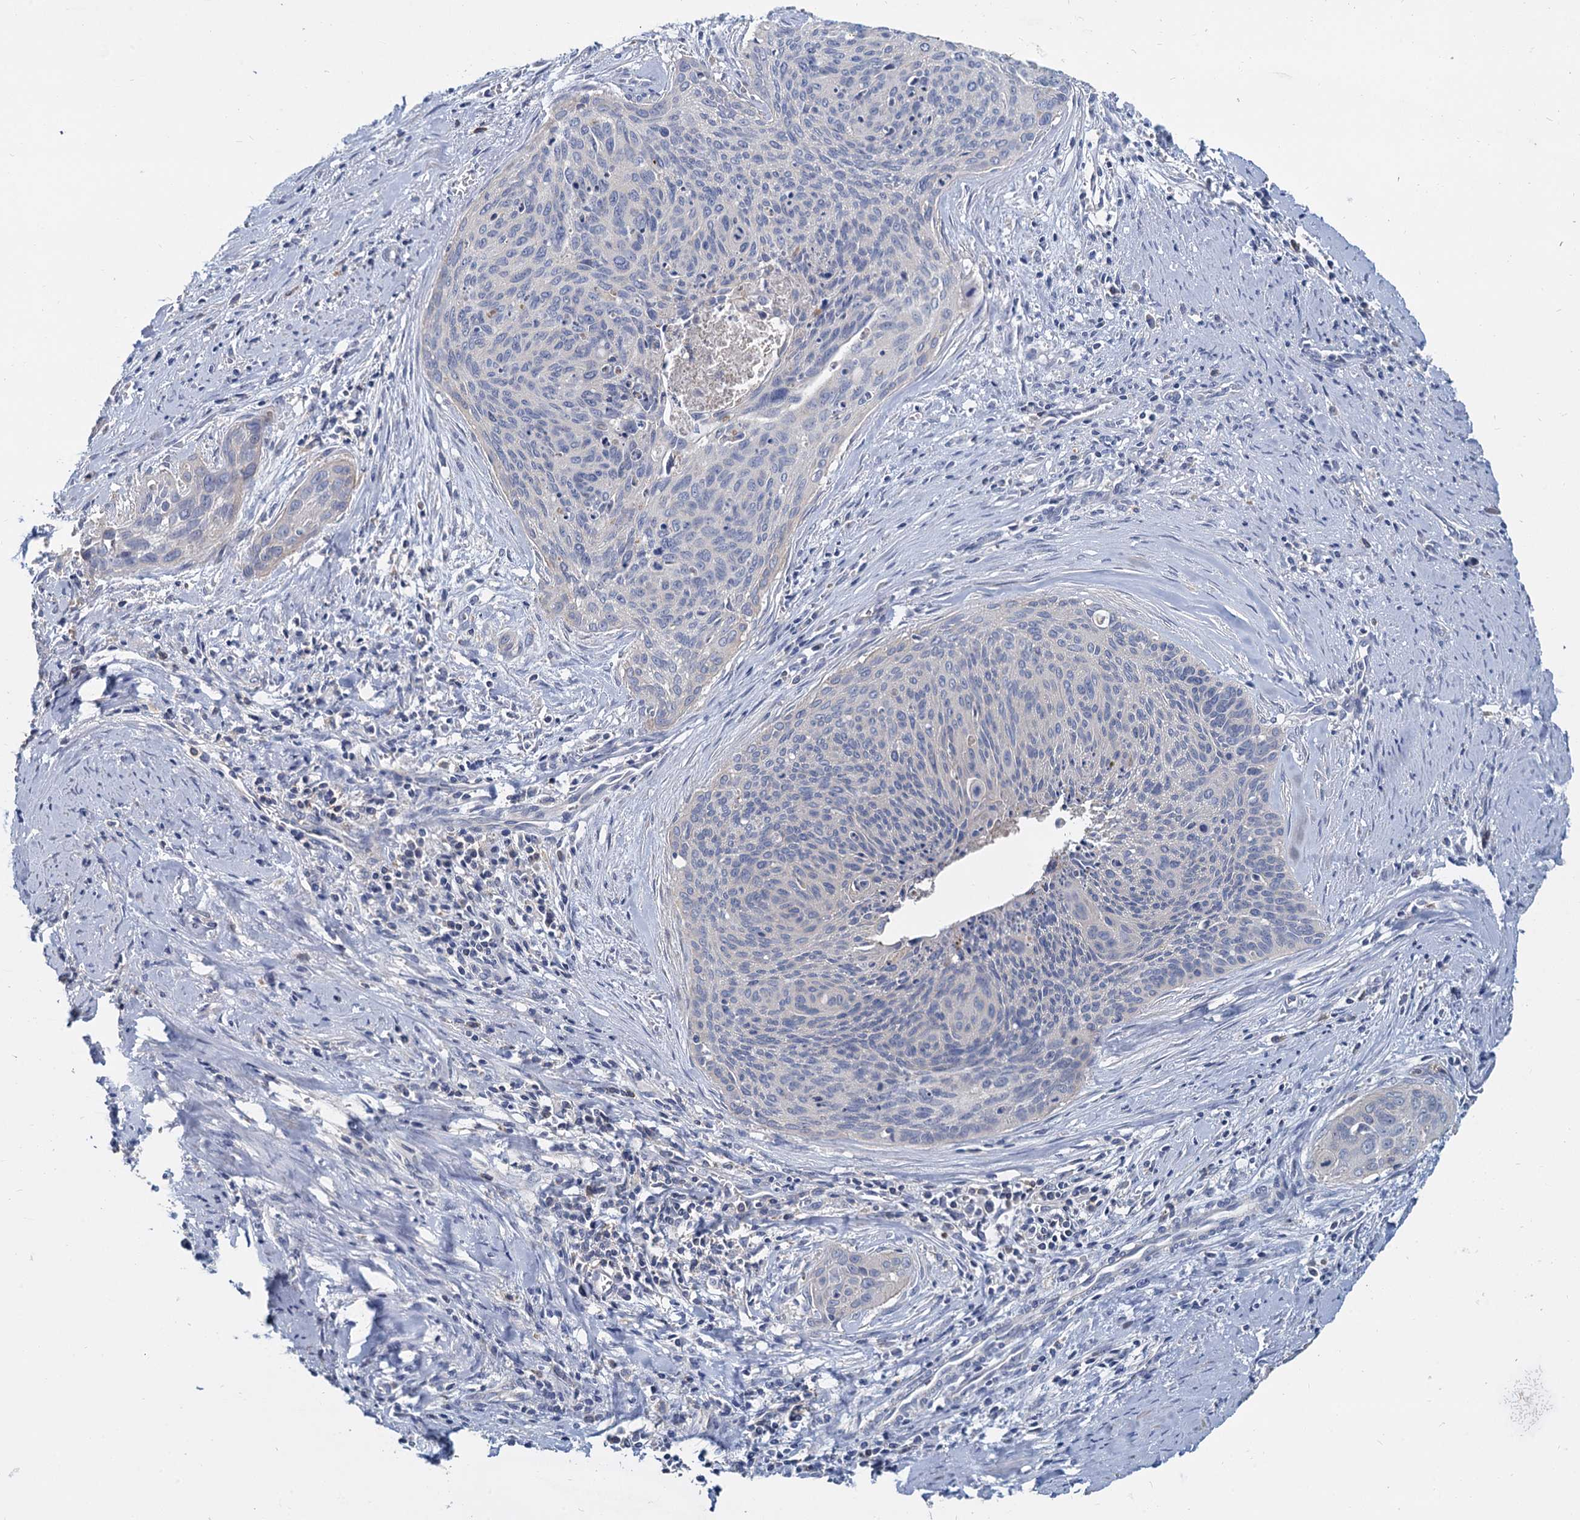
{"staining": {"intensity": "negative", "quantity": "none", "location": "none"}, "tissue": "cervical cancer", "cell_type": "Tumor cells", "image_type": "cancer", "snomed": [{"axis": "morphology", "description": "Squamous cell carcinoma, NOS"}, {"axis": "topography", "description": "Cervix"}], "caption": "This micrograph is of cervical squamous cell carcinoma stained with immunohistochemistry to label a protein in brown with the nuclei are counter-stained blue. There is no positivity in tumor cells. (Stains: DAB (3,3'-diaminobenzidine) immunohistochemistry with hematoxylin counter stain, Microscopy: brightfield microscopy at high magnification).", "gene": "ACSM3", "patient": {"sex": "female", "age": 55}}